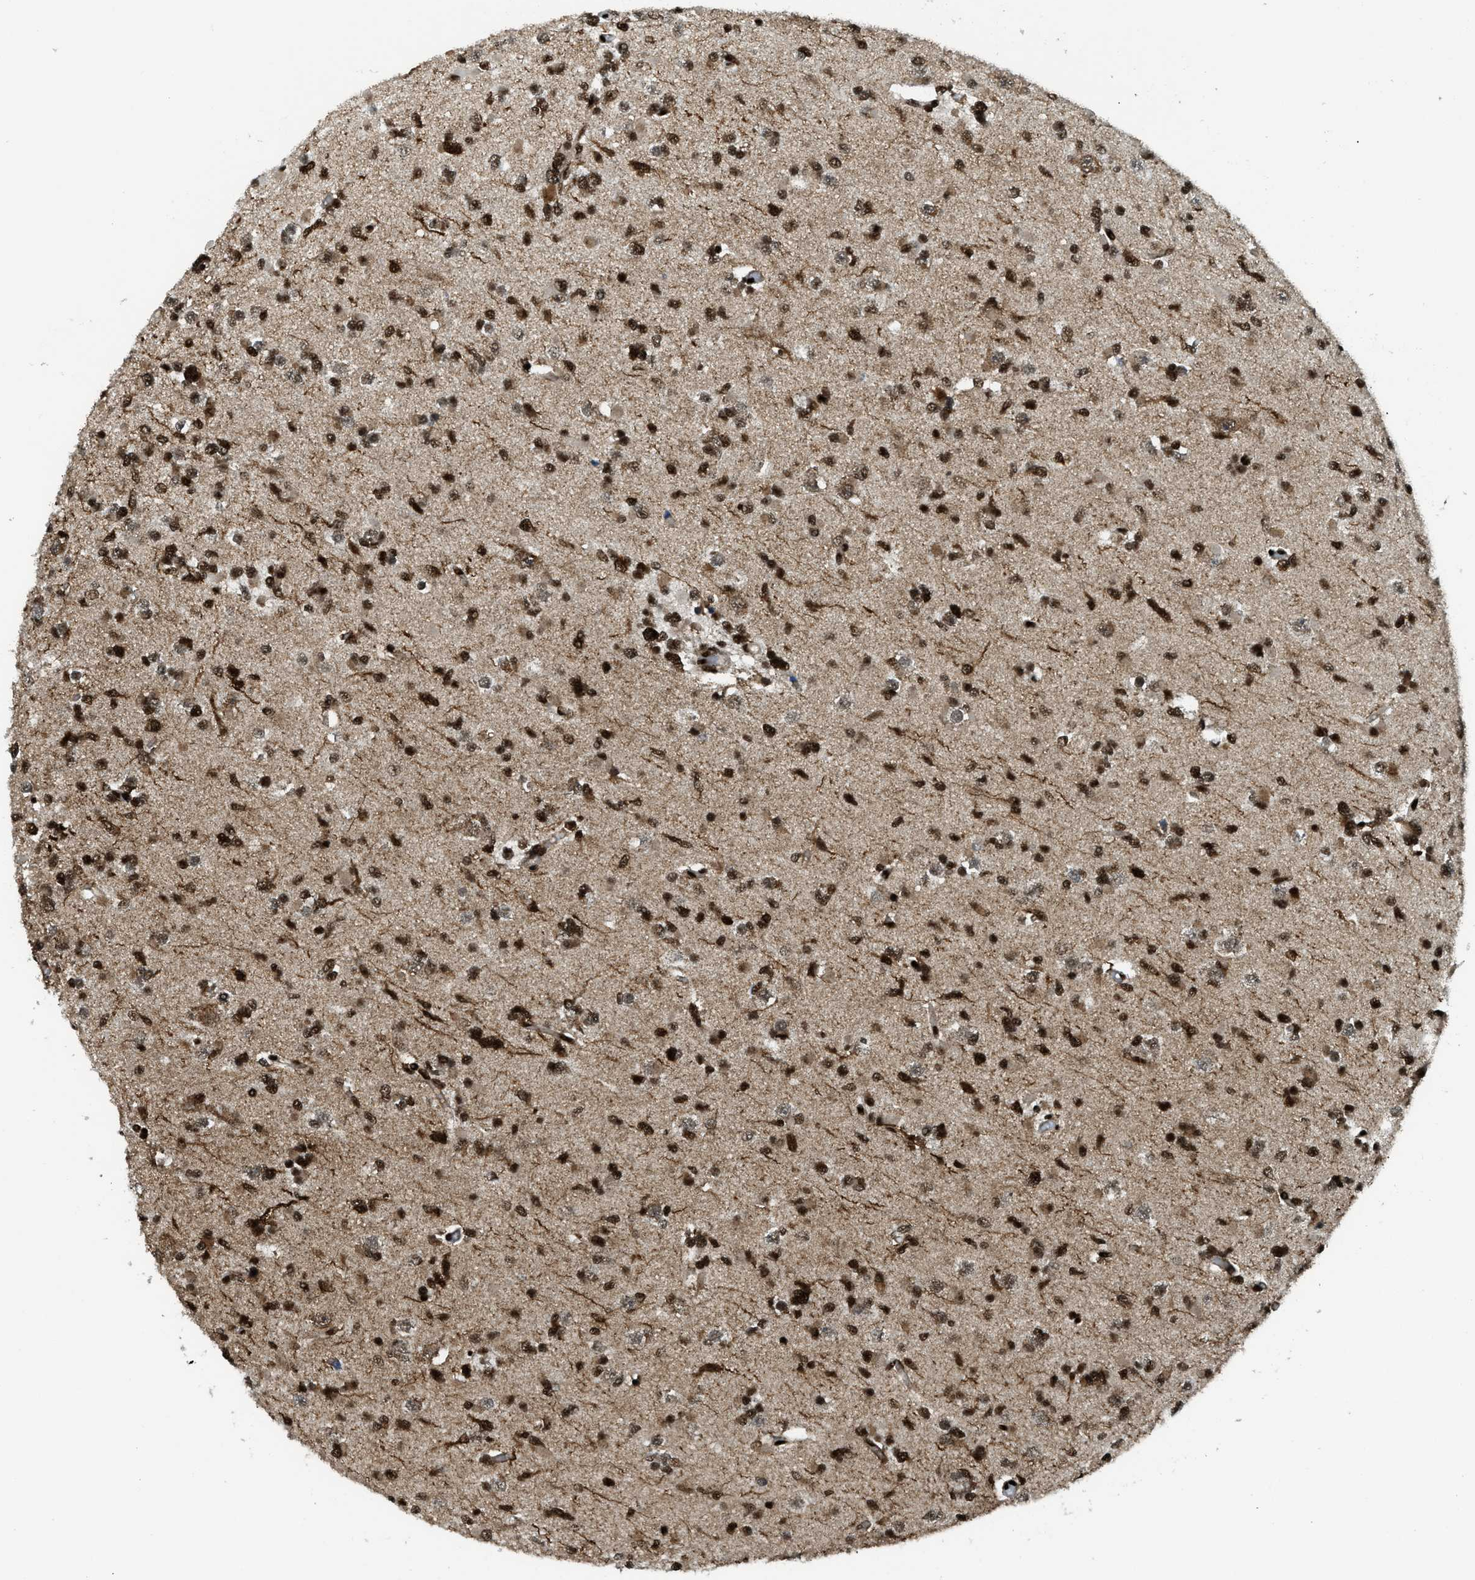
{"staining": {"intensity": "strong", "quantity": ">75%", "location": "nuclear"}, "tissue": "glioma", "cell_type": "Tumor cells", "image_type": "cancer", "snomed": [{"axis": "morphology", "description": "Glioma, malignant, Low grade"}, {"axis": "topography", "description": "Brain"}], "caption": "IHC histopathology image of neoplastic tissue: human glioma stained using IHC exhibits high levels of strong protein expression localized specifically in the nuclear of tumor cells, appearing as a nuclear brown color.", "gene": "GABPB1", "patient": {"sex": "female", "age": 22}}